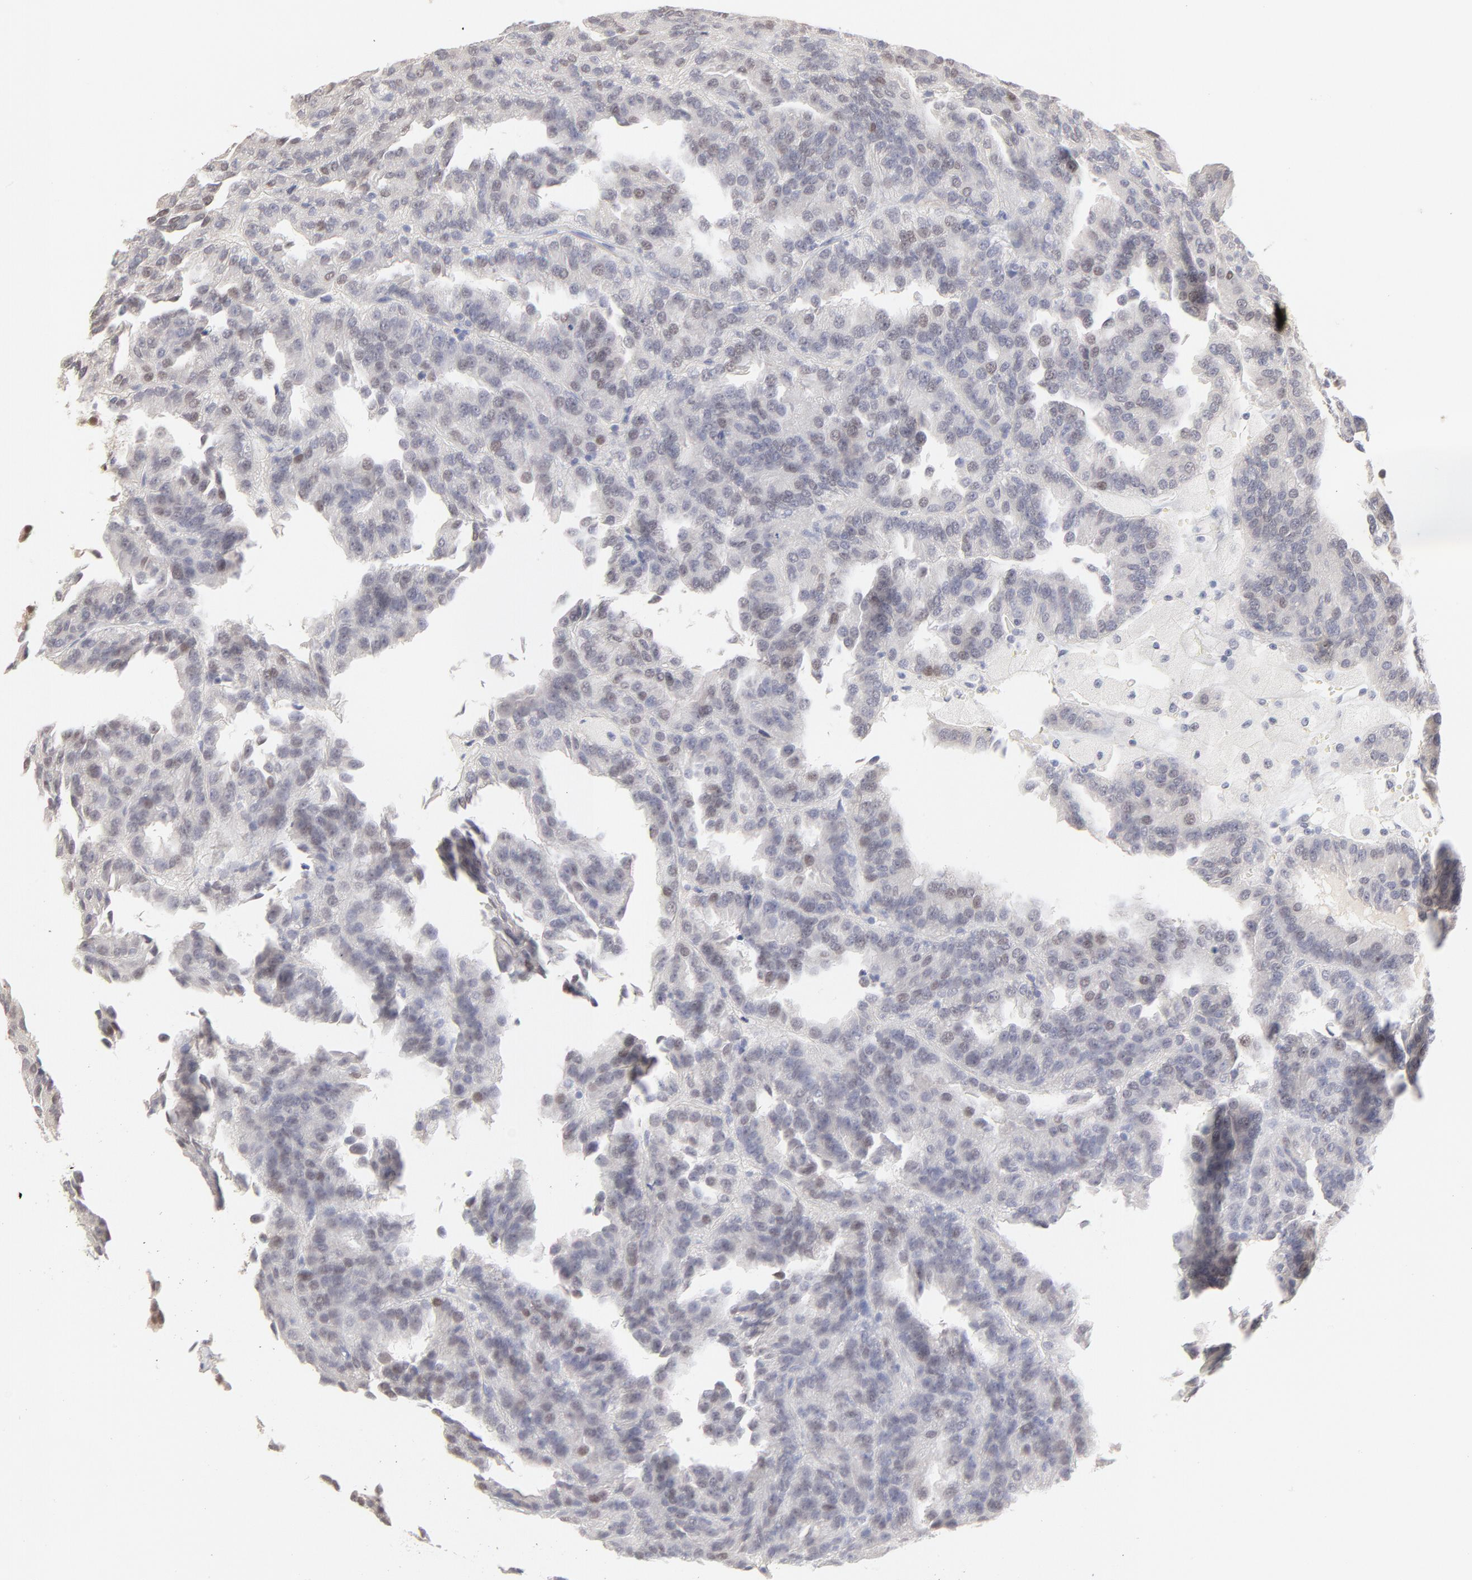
{"staining": {"intensity": "weak", "quantity": "<25%", "location": "nuclear"}, "tissue": "renal cancer", "cell_type": "Tumor cells", "image_type": "cancer", "snomed": [{"axis": "morphology", "description": "Adenocarcinoma, NOS"}, {"axis": "topography", "description": "Kidney"}], "caption": "An image of human renal cancer is negative for staining in tumor cells.", "gene": "ELF3", "patient": {"sex": "male", "age": 46}}